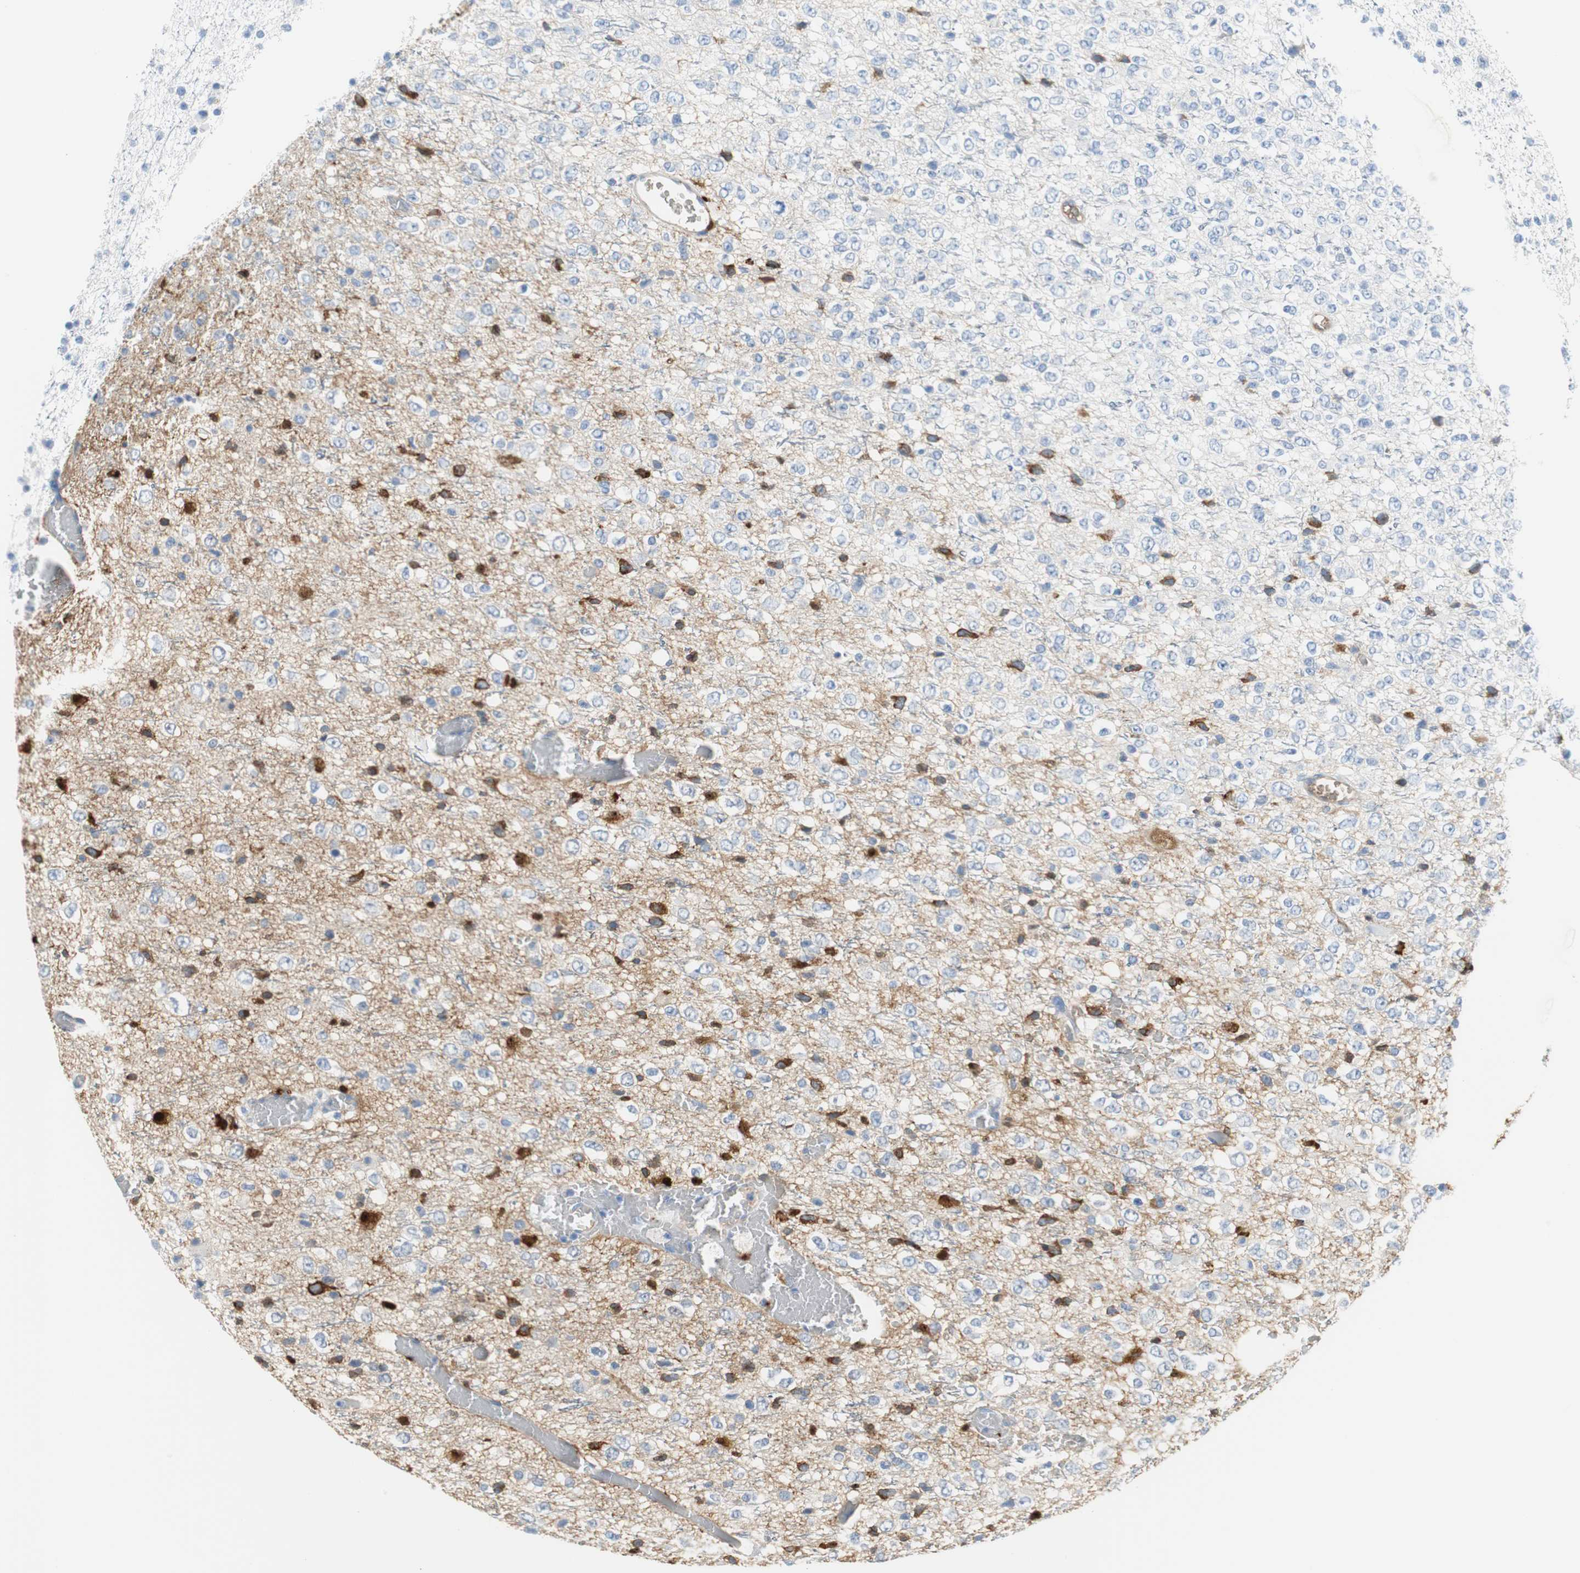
{"staining": {"intensity": "strong", "quantity": "<25%", "location": "cytoplasmic/membranous"}, "tissue": "glioma", "cell_type": "Tumor cells", "image_type": "cancer", "snomed": [{"axis": "morphology", "description": "Glioma, malignant, High grade"}, {"axis": "topography", "description": "pancreas cauda"}], "caption": "Human malignant glioma (high-grade) stained with a brown dye exhibits strong cytoplasmic/membranous positive positivity in about <25% of tumor cells.", "gene": "APCS", "patient": {"sex": "male", "age": 60}}